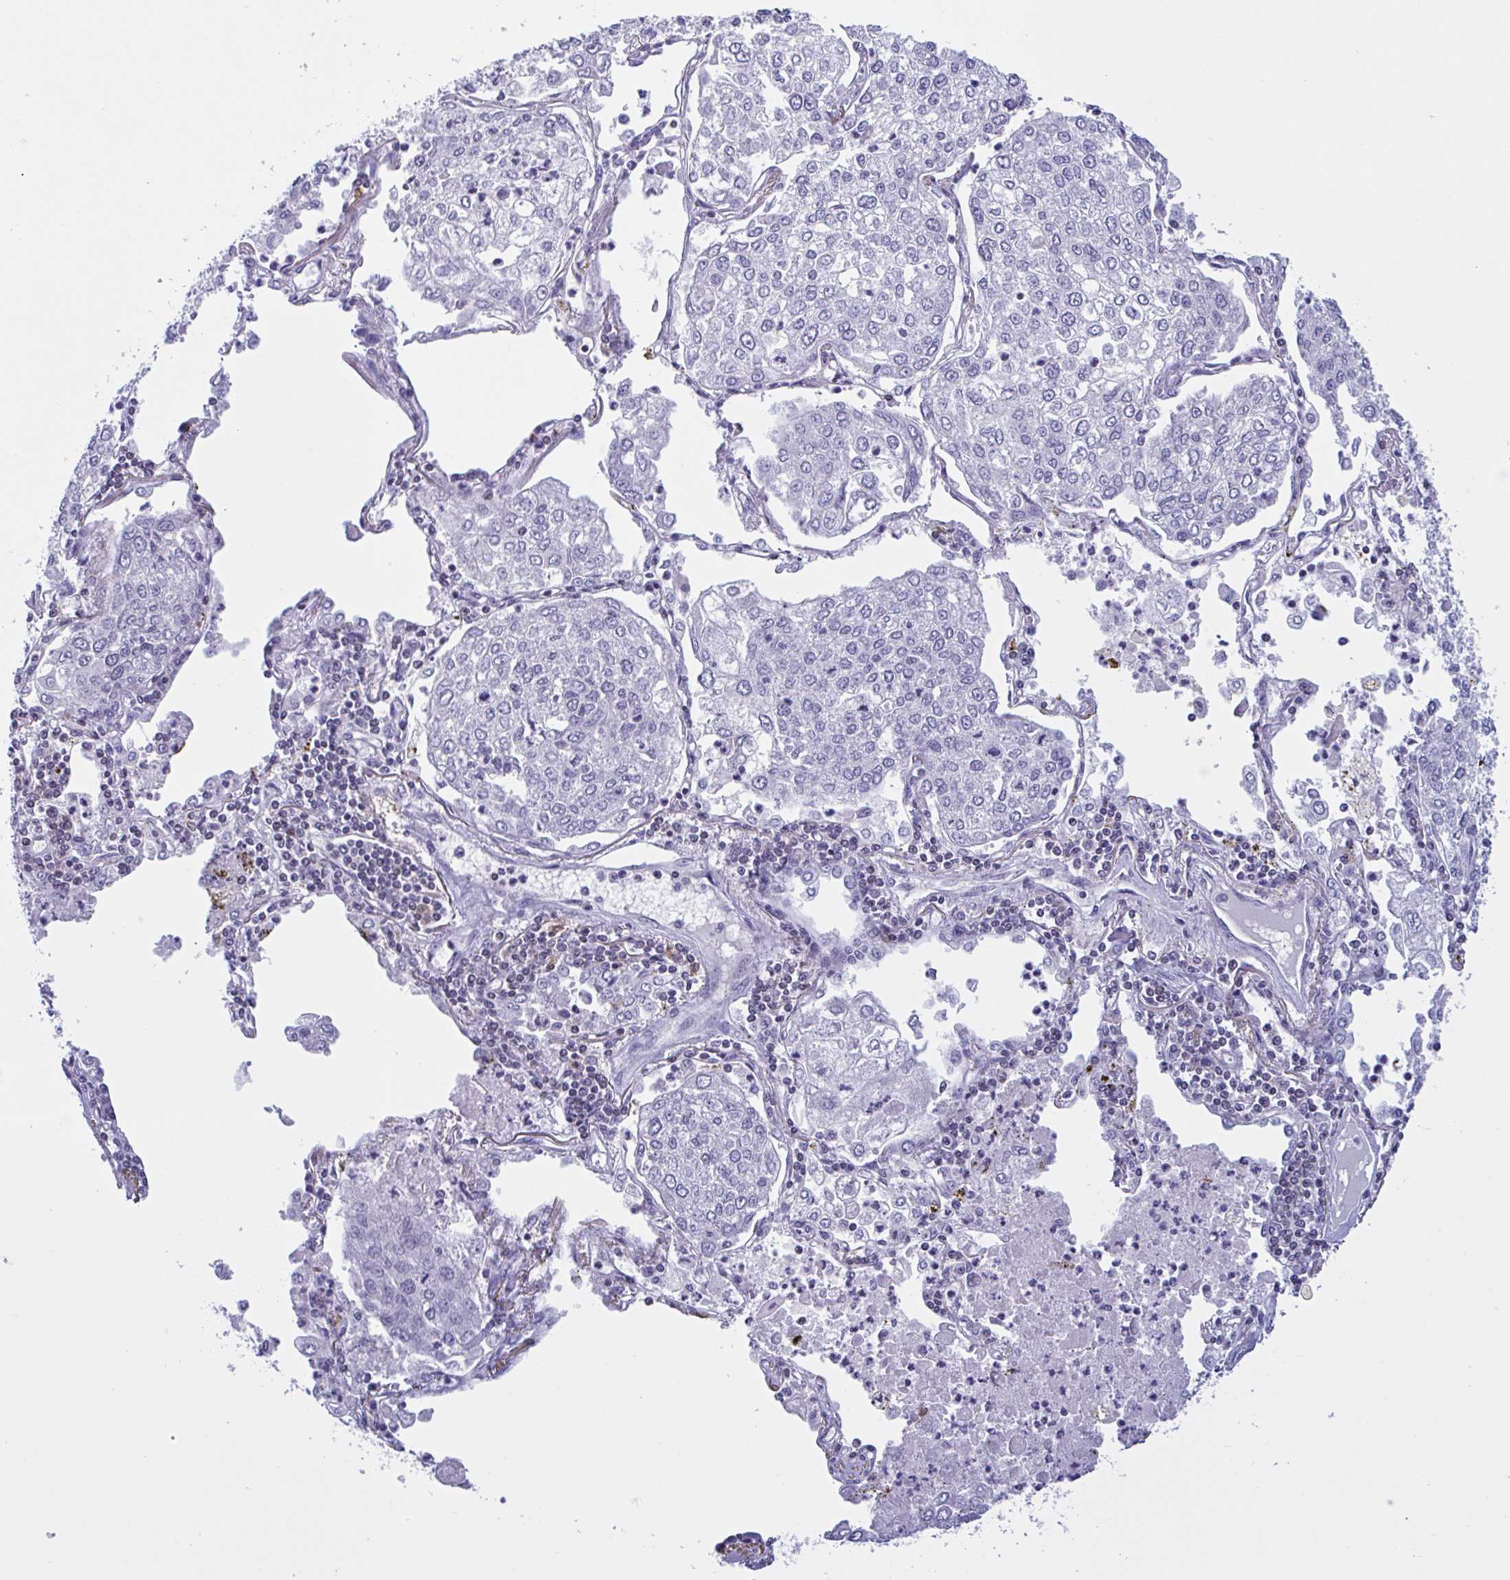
{"staining": {"intensity": "negative", "quantity": "none", "location": "none"}, "tissue": "lung cancer", "cell_type": "Tumor cells", "image_type": "cancer", "snomed": [{"axis": "morphology", "description": "Squamous cell carcinoma, NOS"}, {"axis": "topography", "description": "Lung"}], "caption": "This is a micrograph of immunohistochemistry (IHC) staining of lung cancer (squamous cell carcinoma), which shows no positivity in tumor cells. (DAB IHC with hematoxylin counter stain).", "gene": "SNX11", "patient": {"sex": "male", "age": 74}}